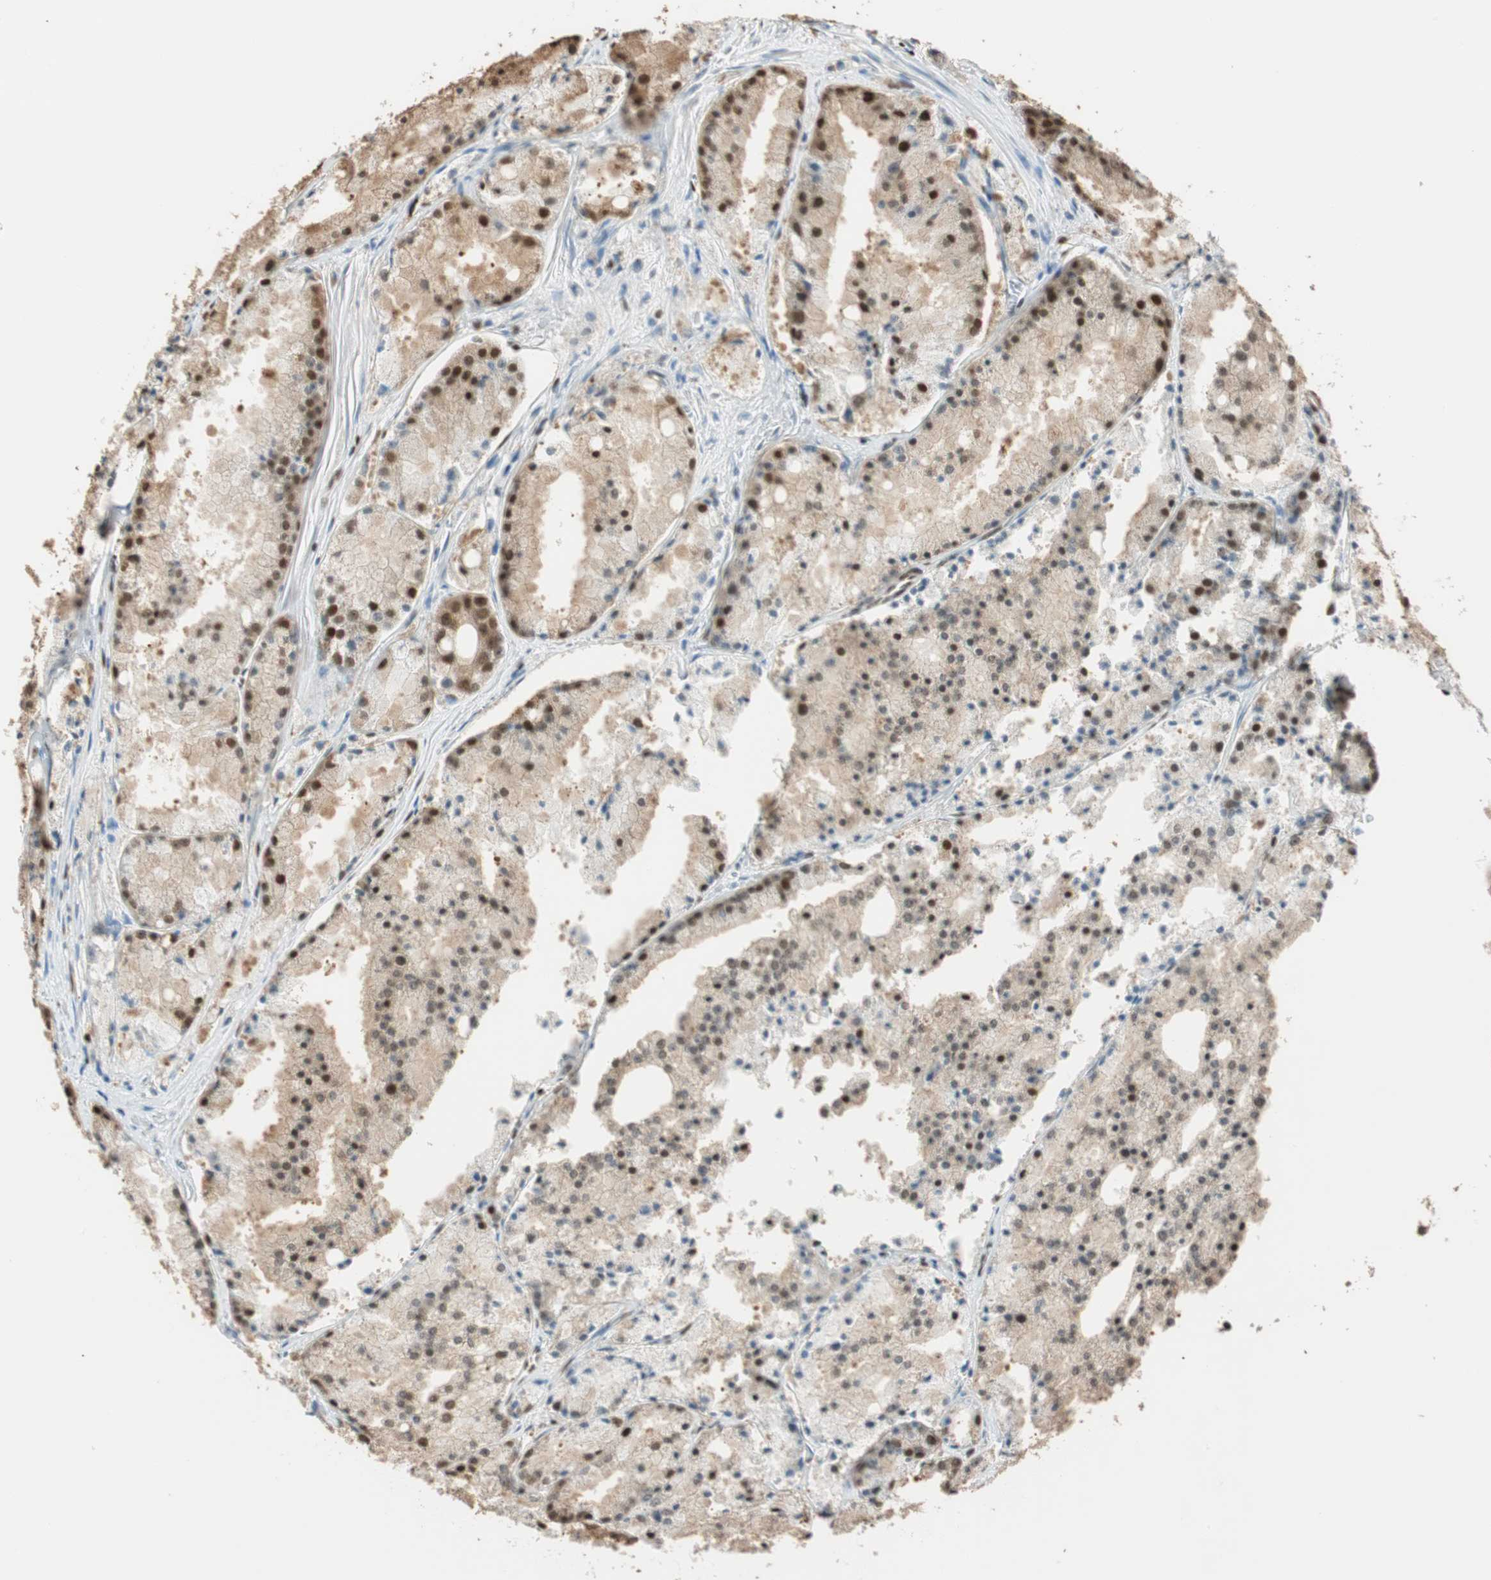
{"staining": {"intensity": "weak", "quantity": "25%-75%", "location": "cytoplasmic/membranous,nuclear"}, "tissue": "prostate cancer", "cell_type": "Tumor cells", "image_type": "cancer", "snomed": [{"axis": "morphology", "description": "Adenocarcinoma, Low grade"}, {"axis": "topography", "description": "Prostate"}], "caption": "Brown immunohistochemical staining in human prostate cancer shows weak cytoplasmic/membranous and nuclear staining in approximately 25%-75% of tumor cells. (DAB = brown stain, brightfield microscopy at high magnification).", "gene": "FANCG", "patient": {"sex": "male", "age": 64}}